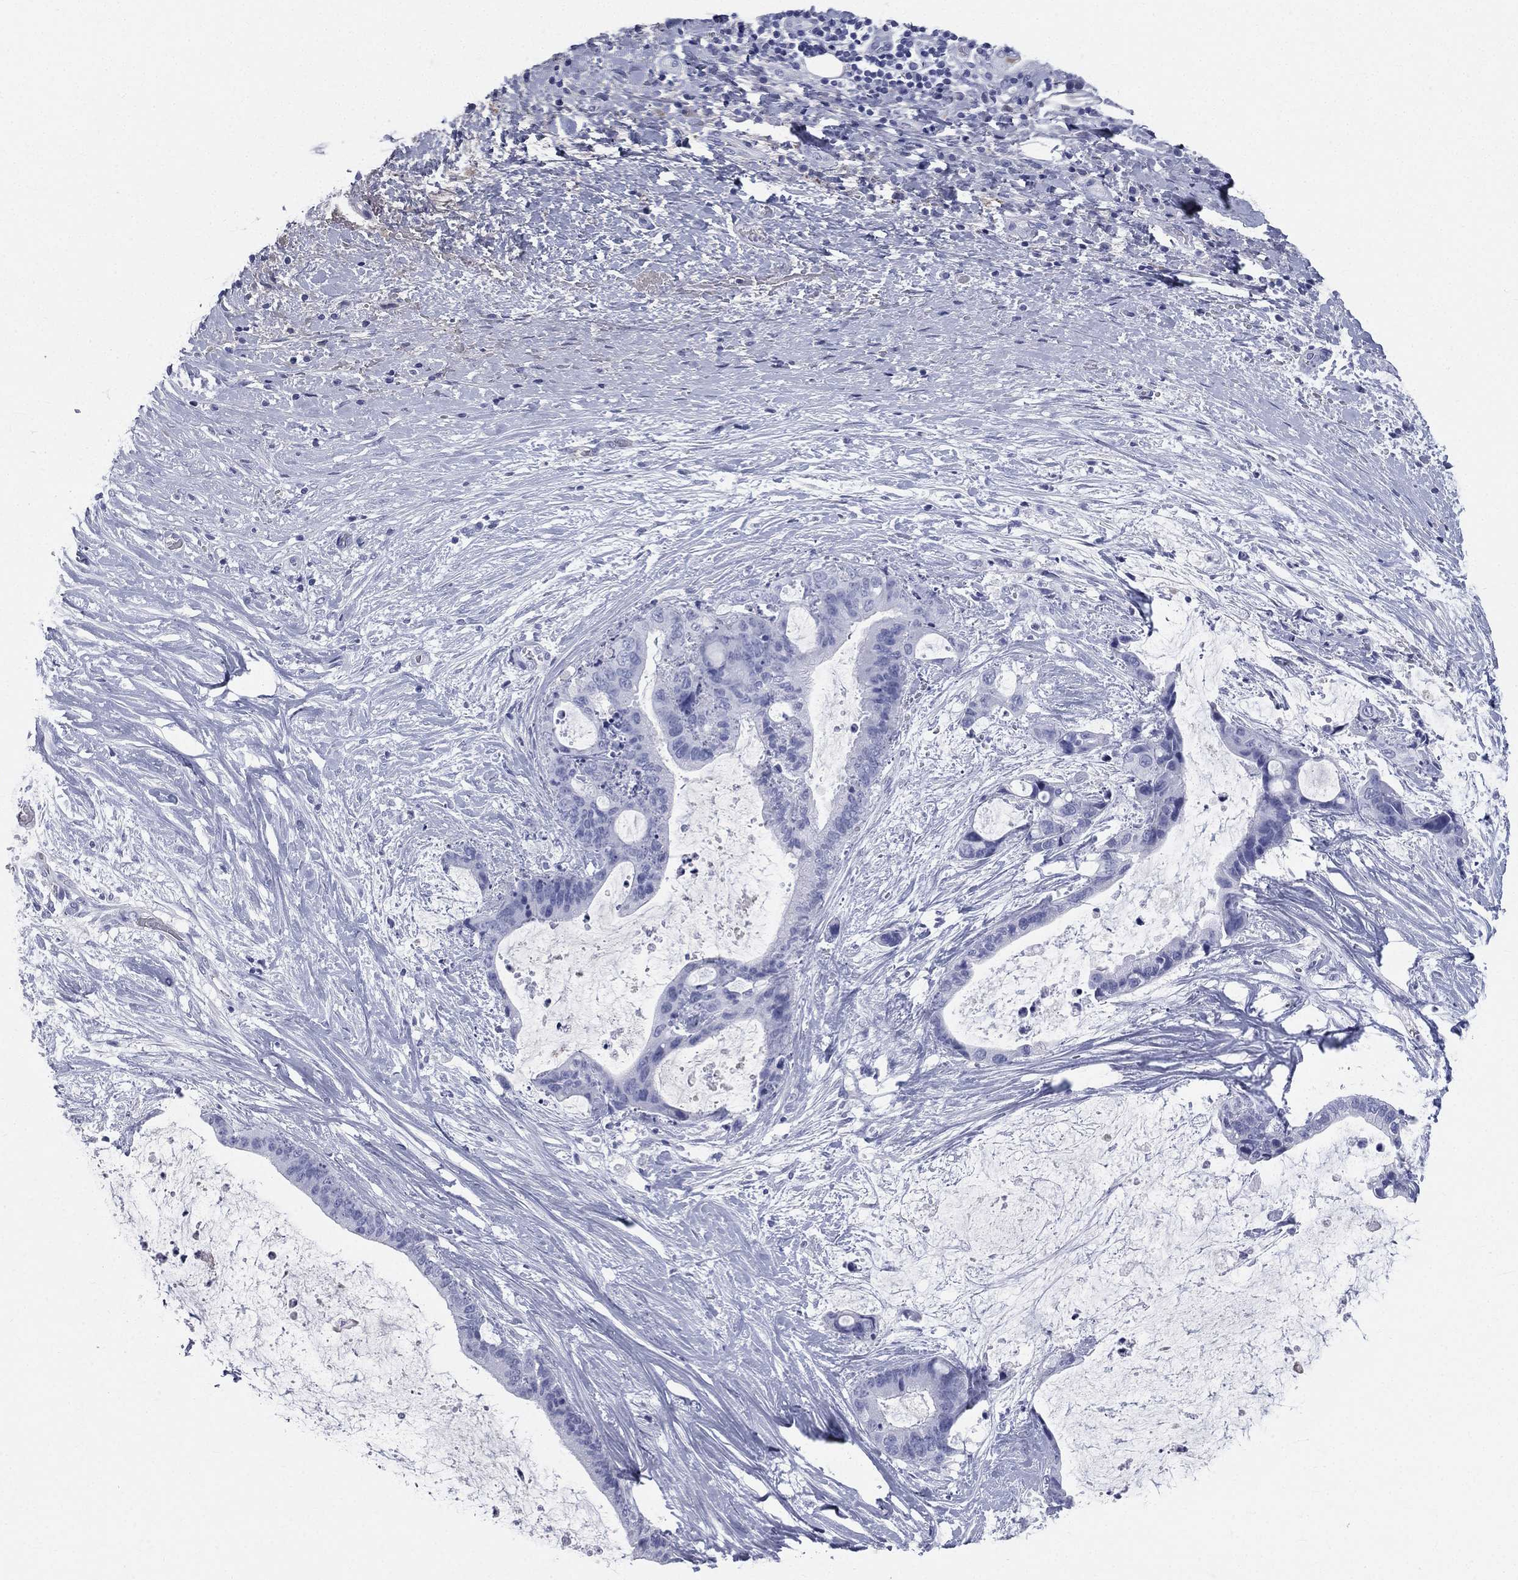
{"staining": {"intensity": "negative", "quantity": "none", "location": "none"}, "tissue": "liver cancer", "cell_type": "Tumor cells", "image_type": "cancer", "snomed": [{"axis": "morphology", "description": "Cholangiocarcinoma"}, {"axis": "topography", "description": "Liver"}], "caption": "IHC of human liver cholangiocarcinoma reveals no expression in tumor cells. (DAB IHC, high magnification).", "gene": "HP", "patient": {"sex": "female", "age": 73}}